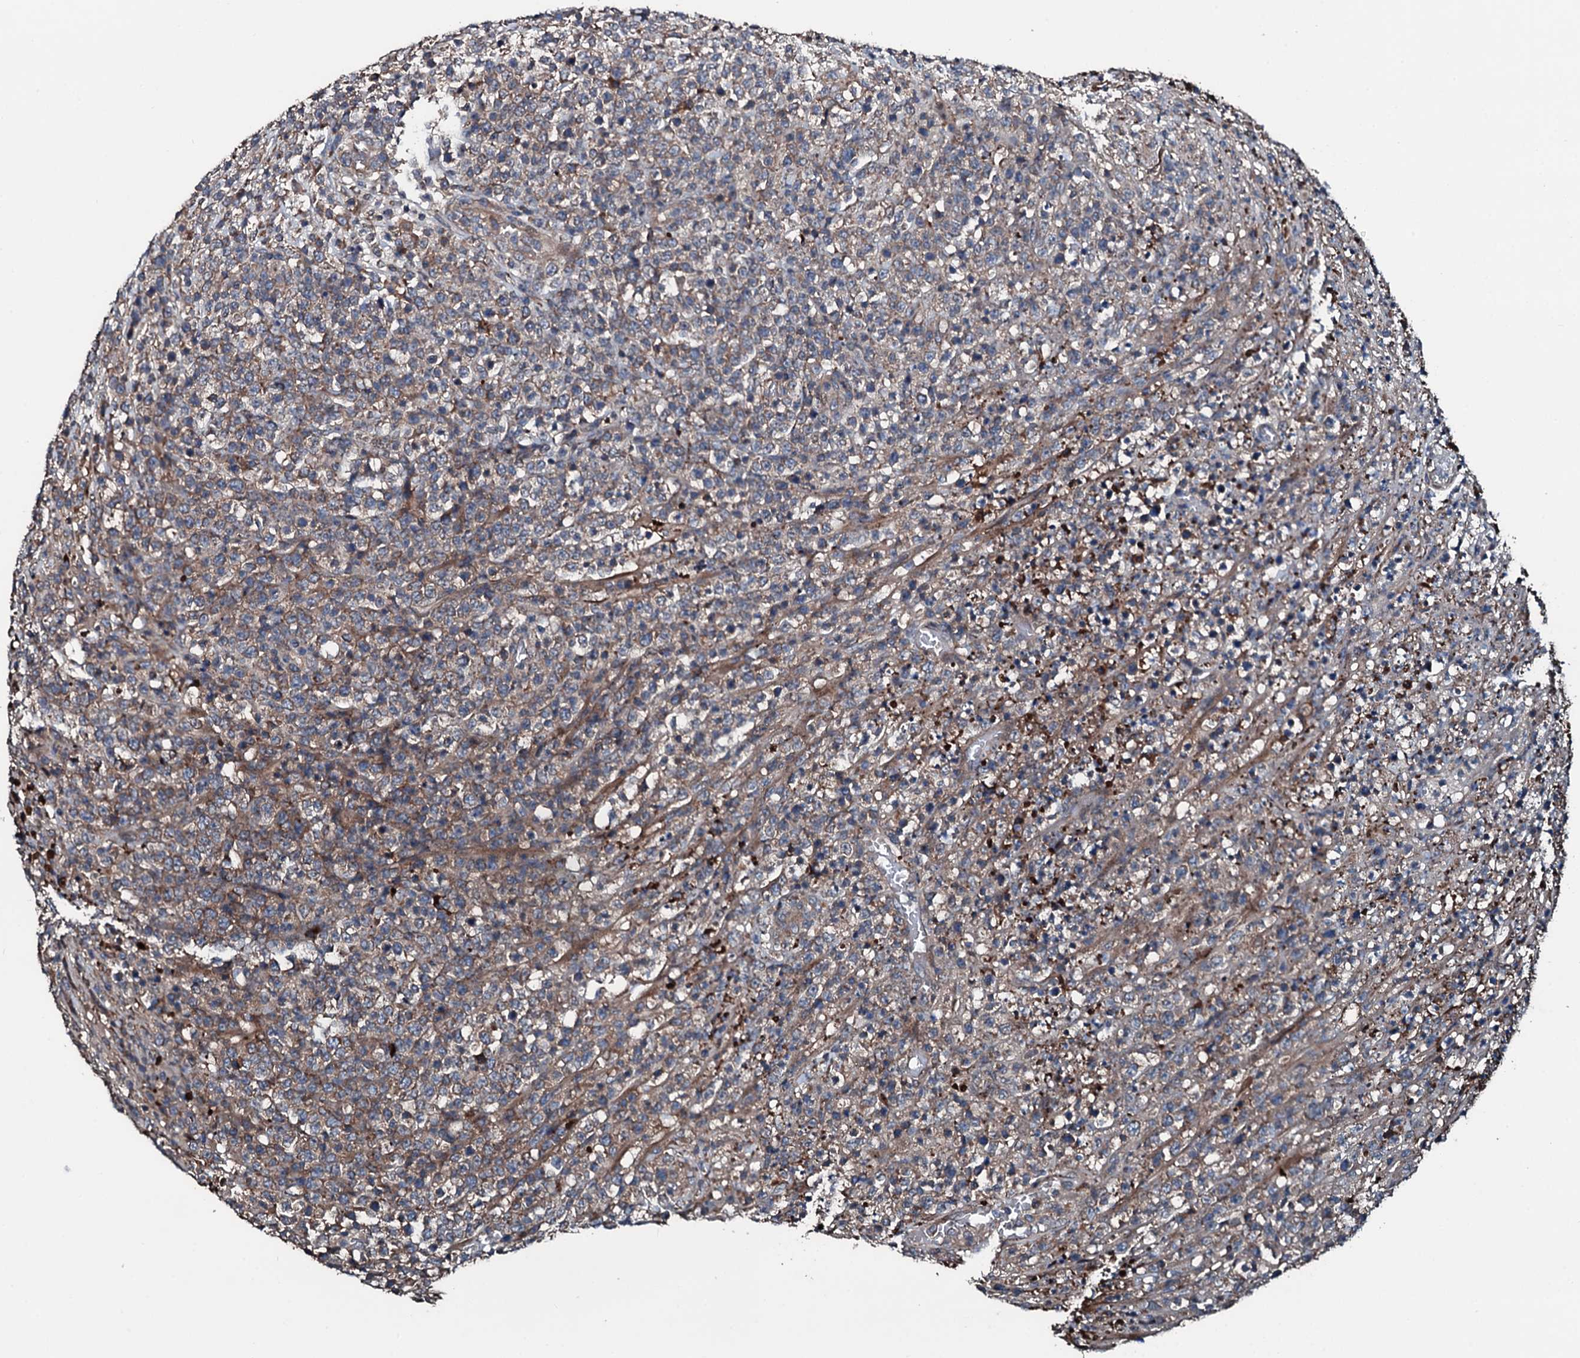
{"staining": {"intensity": "moderate", "quantity": ">75%", "location": "cytoplasmic/membranous"}, "tissue": "lymphoma", "cell_type": "Tumor cells", "image_type": "cancer", "snomed": [{"axis": "morphology", "description": "Malignant lymphoma, non-Hodgkin's type, High grade"}, {"axis": "topography", "description": "Colon"}], "caption": "Human lymphoma stained with a protein marker displays moderate staining in tumor cells.", "gene": "AARS1", "patient": {"sex": "female", "age": 53}}